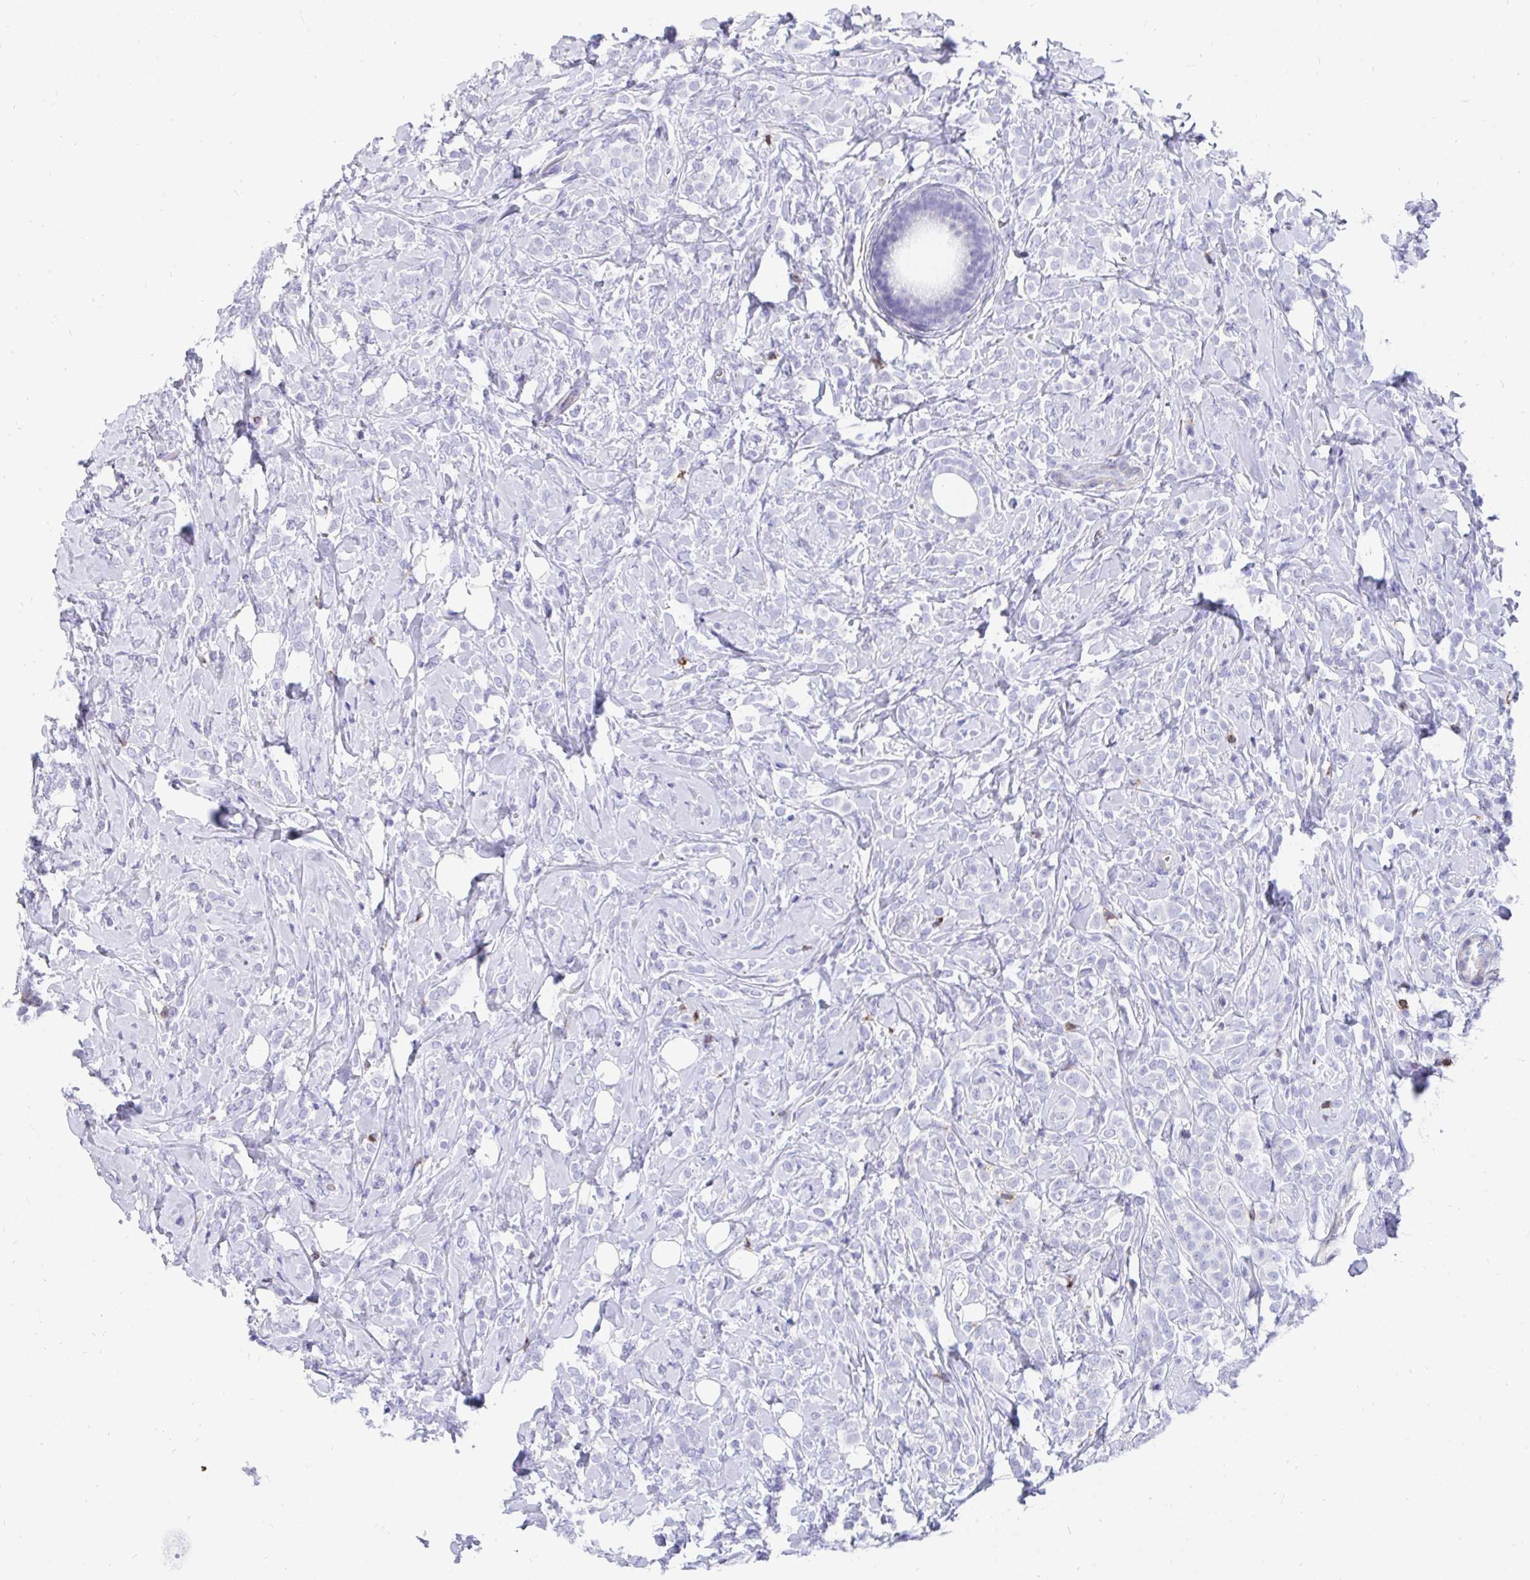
{"staining": {"intensity": "negative", "quantity": "none", "location": "none"}, "tissue": "breast cancer", "cell_type": "Tumor cells", "image_type": "cancer", "snomed": [{"axis": "morphology", "description": "Lobular carcinoma"}, {"axis": "topography", "description": "Breast"}], "caption": "Tumor cells are negative for protein expression in human breast cancer.", "gene": "CD7", "patient": {"sex": "female", "age": 49}}